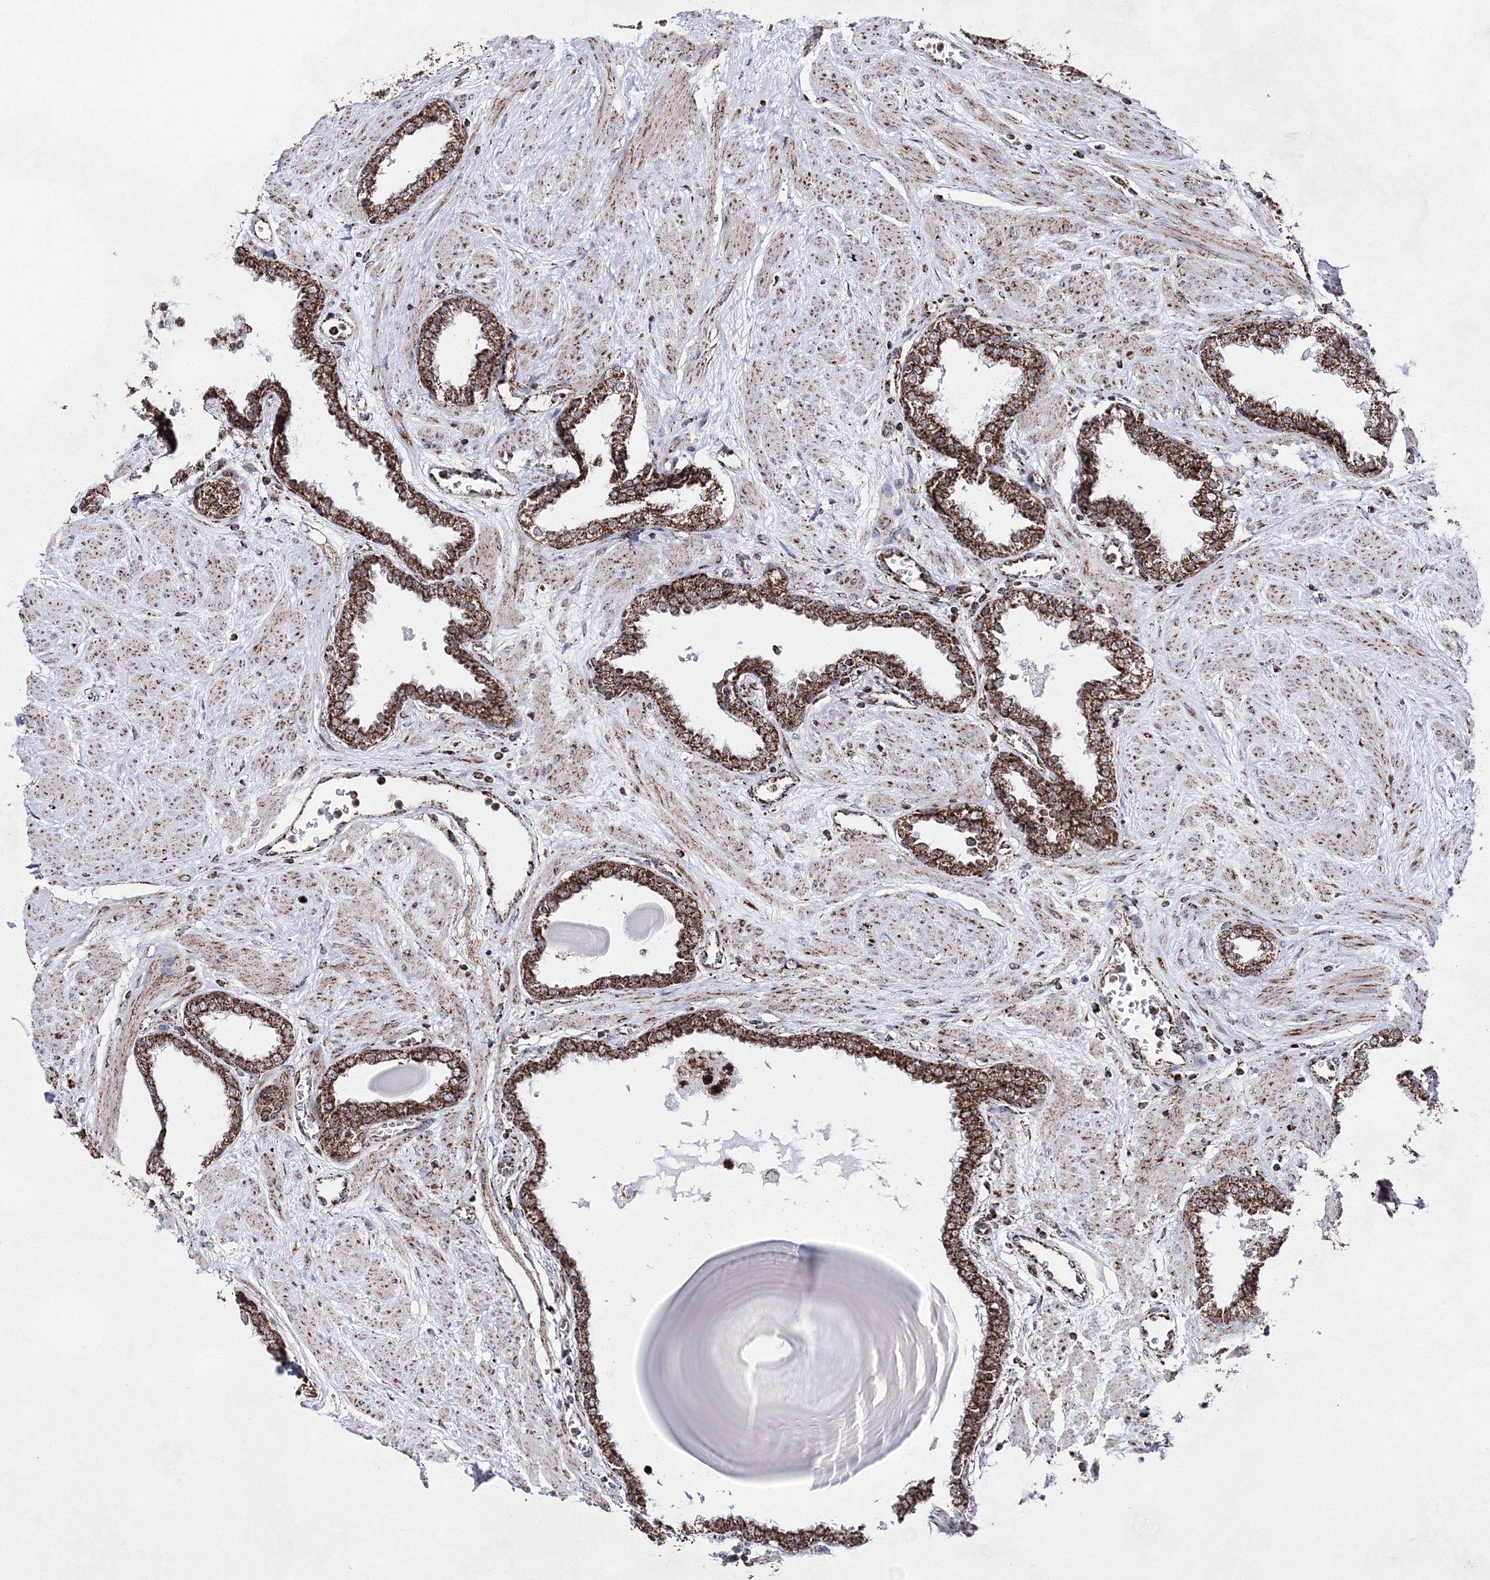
{"staining": {"intensity": "strong", "quantity": ">75%", "location": "cytoplasmic/membranous"}, "tissue": "prostate", "cell_type": "Glandular cells", "image_type": "normal", "snomed": [{"axis": "morphology", "description": "Normal tissue, NOS"}, {"axis": "topography", "description": "Prostate"}], "caption": "Protein staining of unremarkable prostate exhibits strong cytoplasmic/membranous positivity in about >75% of glandular cells. (brown staining indicates protein expression, while blue staining denotes nuclei).", "gene": "HADHB", "patient": {"sex": "male", "age": 51}}